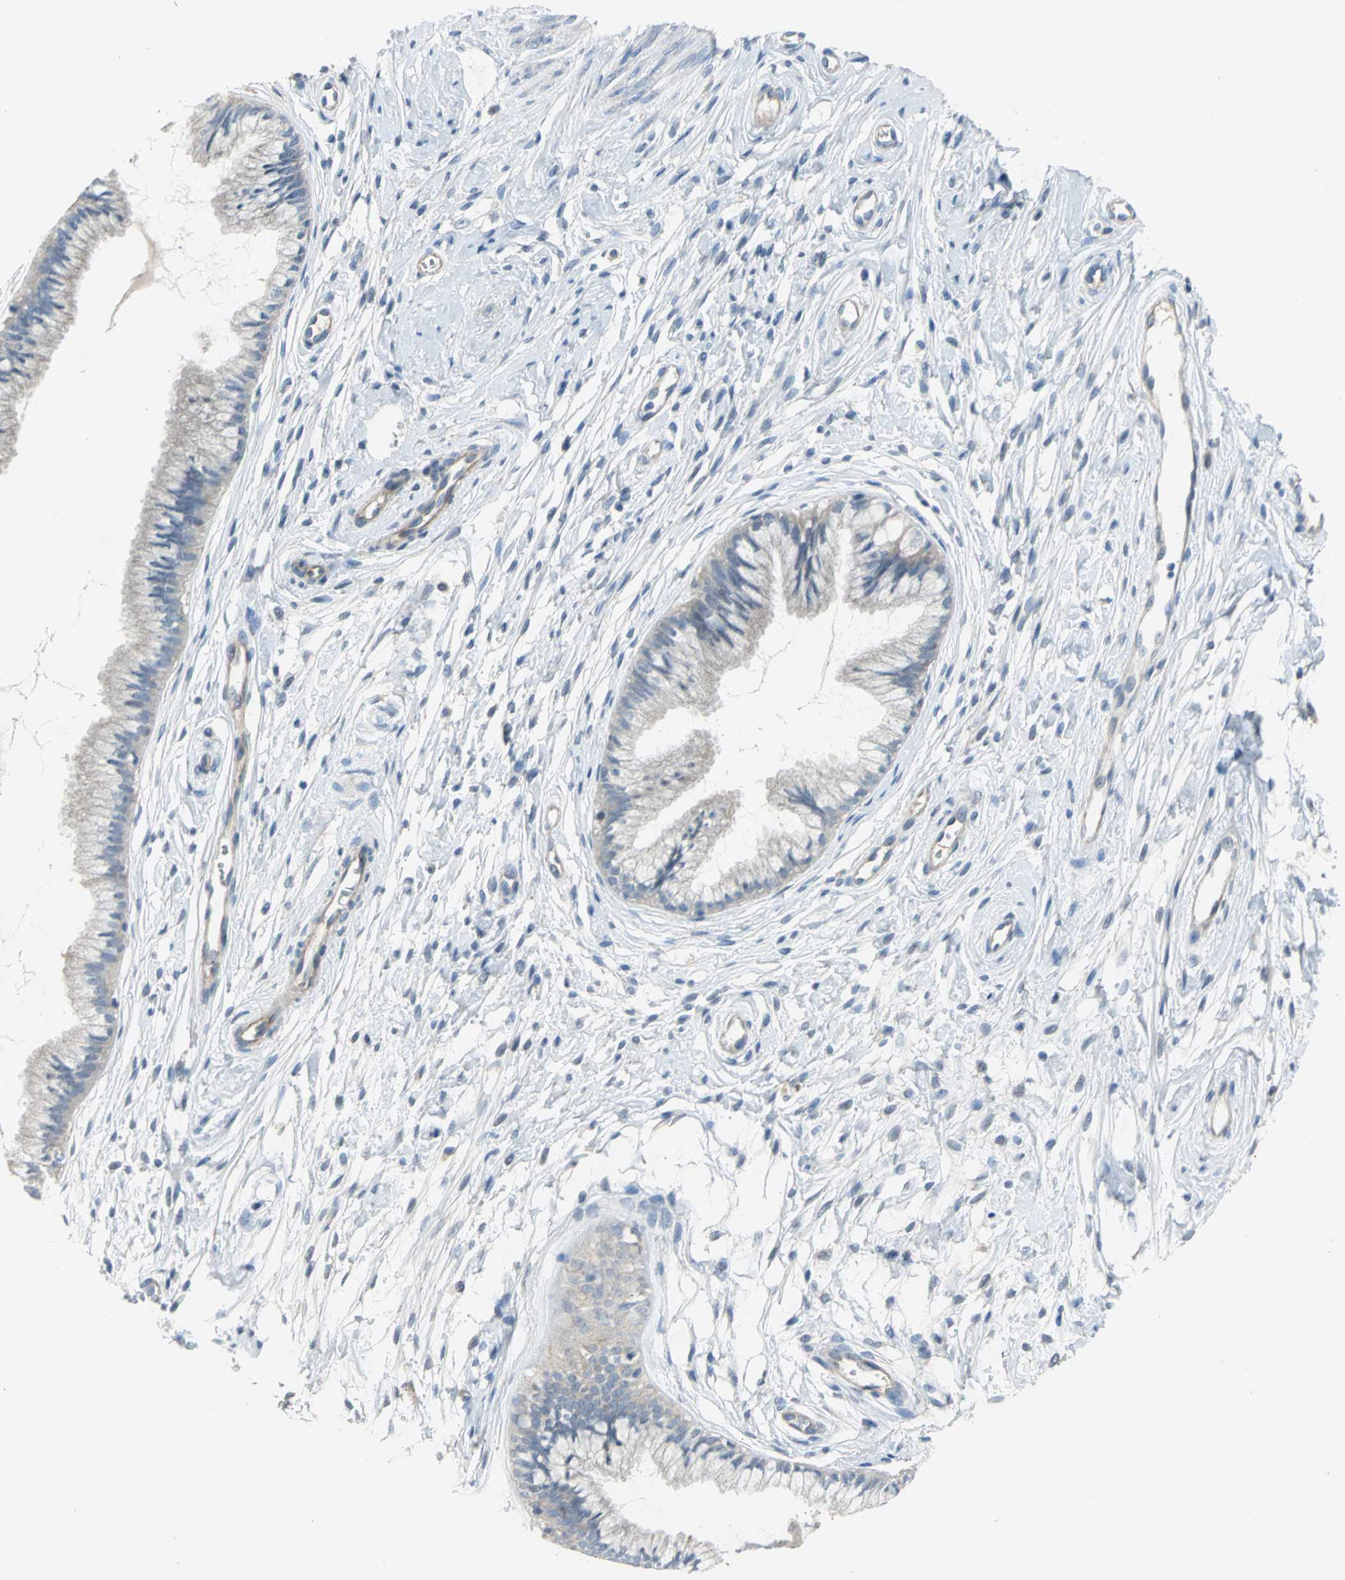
{"staining": {"intensity": "negative", "quantity": "none", "location": "none"}, "tissue": "cervix", "cell_type": "Glandular cells", "image_type": "normal", "snomed": [{"axis": "morphology", "description": "Normal tissue, NOS"}, {"axis": "topography", "description": "Cervix"}], "caption": "Immunohistochemical staining of benign human cervix shows no significant positivity in glandular cells. The staining was performed using DAB (3,3'-diaminobenzidine) to visualize the protein expression in brown, while the nuclei were stained in blue with hematoxylin (Magnification: 20x).", "gene": "HTR1F", "patient": {"sex": "female", "age": 39}}